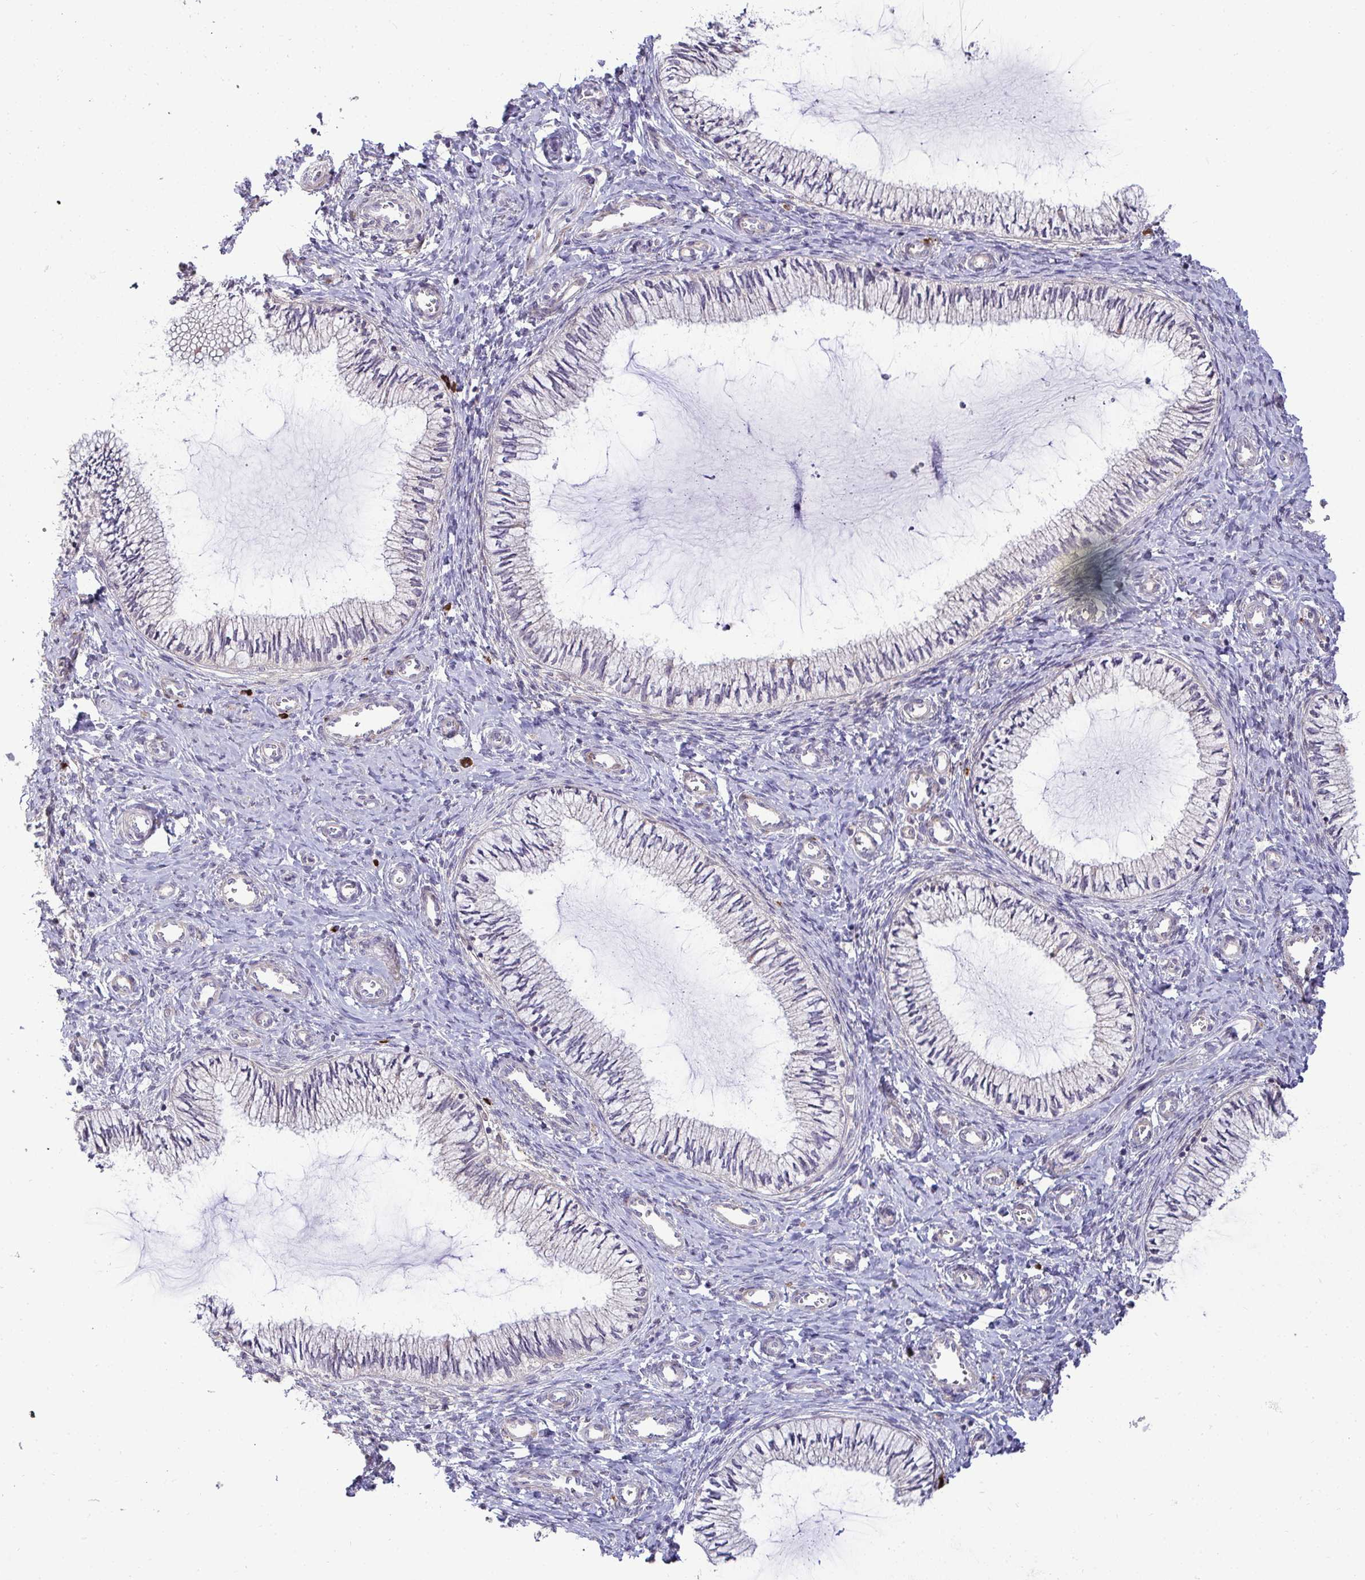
{"staining": {"intensity": "negative", "quantity": "none", "location": "none"}, "tissue": "cervix", "cell_type": "Glandular cells", "image_type": "normal", "snomed": [{"axis": "morphology", "description": "Normal tissue, NOS"}, {"axis": "topography", "description": "Cervix"}], "caption": "Immunohistochemistry of unremarkable cervix demonstrates no positivity in glandular cells.", "gene": "SH2D1B", "patient": {"sex": "female", "age": 24}}